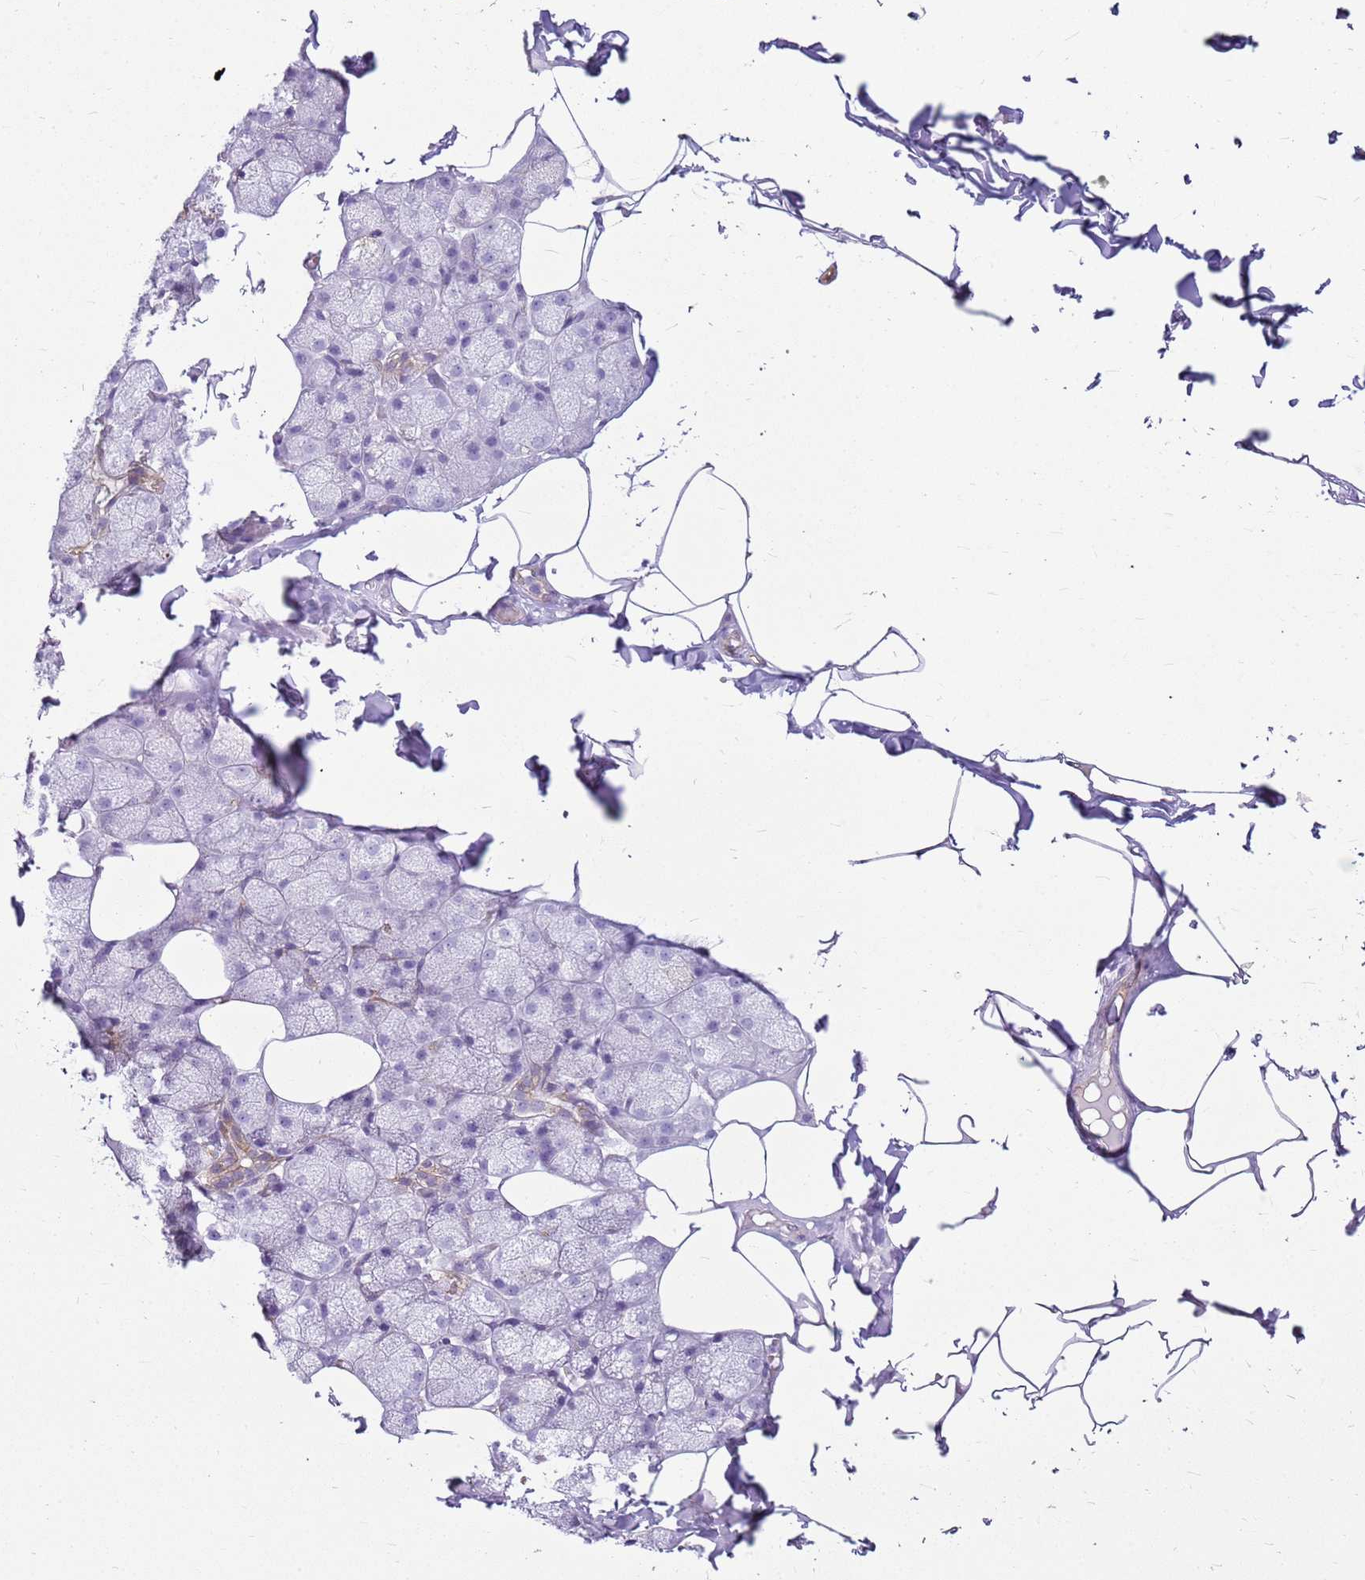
{"staining": {"intensity": "negative", "quantity": "none", "location": "none"}, "tissue": "adipose tissue", "cell_type": "Adipocytes", "image_type": "normal", "snomed": [{"axis": "morphology", "description": "Normal tissue, NOS"}, {"axis": "topography", "description": "Salivary gland"}, {"axis": "topography", "description": "Peripheral nerve tissue"}], "caption": "Immunohistochemistry photomicrograph of normal adipose tissue stained for a protein (brown), which demonstrates no positivity in adipocytes. The staining is performed using DAB (3,3'-diaminobenzidine) brown chromogen with nuclei counter-stained in using hematoxylin.", "gene": "HSPB1", "patient": {"sex": "male", "age": 38}}